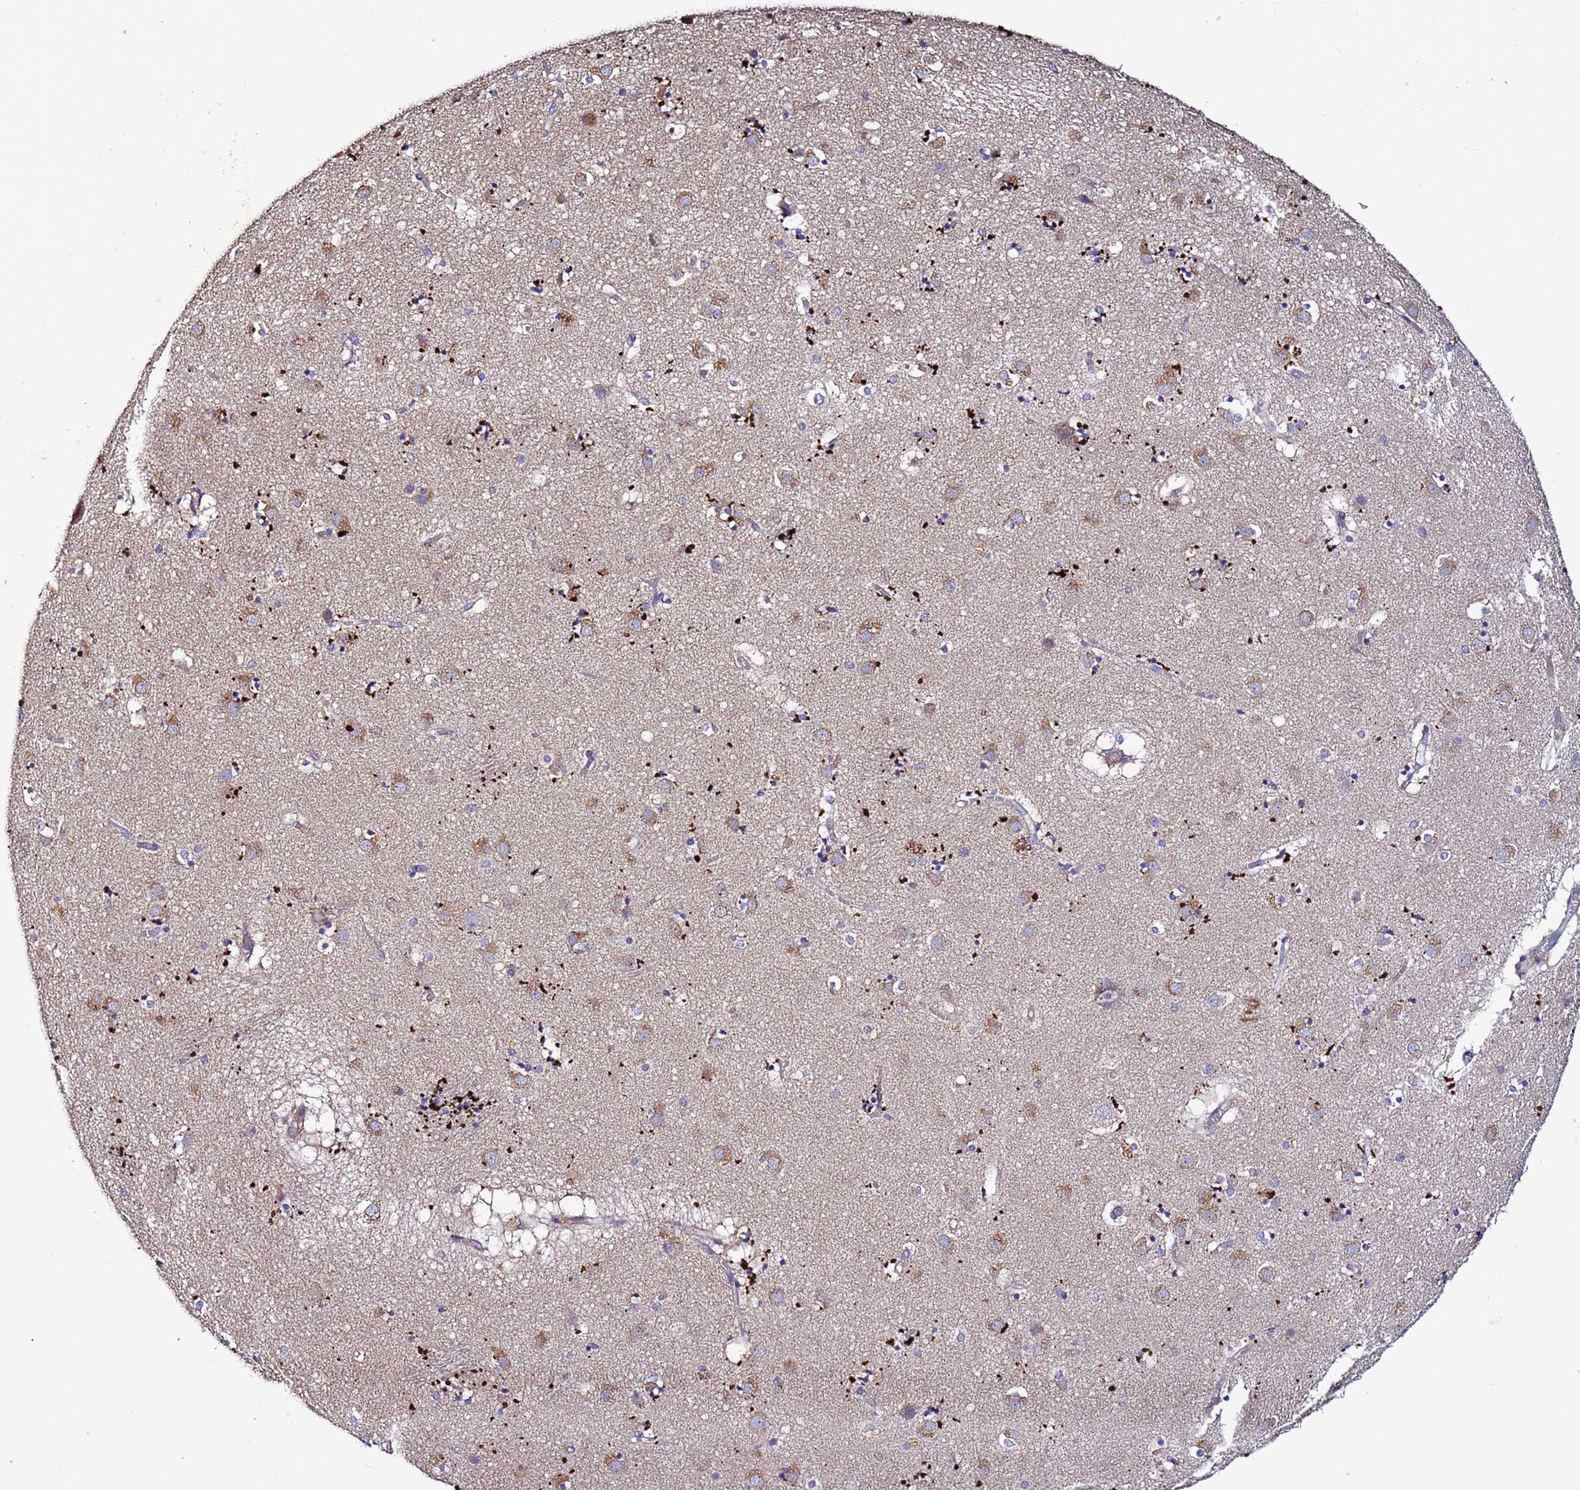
{"staining": {"intensity": "negative", "quantity": "none", "location": "none"}, "tissue": "caudate", "cell_type": "Glial cells", "image_type": "normal", "snomed": [{"axis": "morphology", "description": "Normal tissue, NOS"}, {"axis": "topography", "description": "Lateral ventricle wall"}], "caption": "Unremarkable caudate was stained to show a protein in brown. There is no significant staining in glial cells. (DAB (3,3'-diaminobenzidine) immunohistochemistry with hematoxylin counter stain).", "gene": "CEP55", "patient": {"sex": "male", "age": 70}}